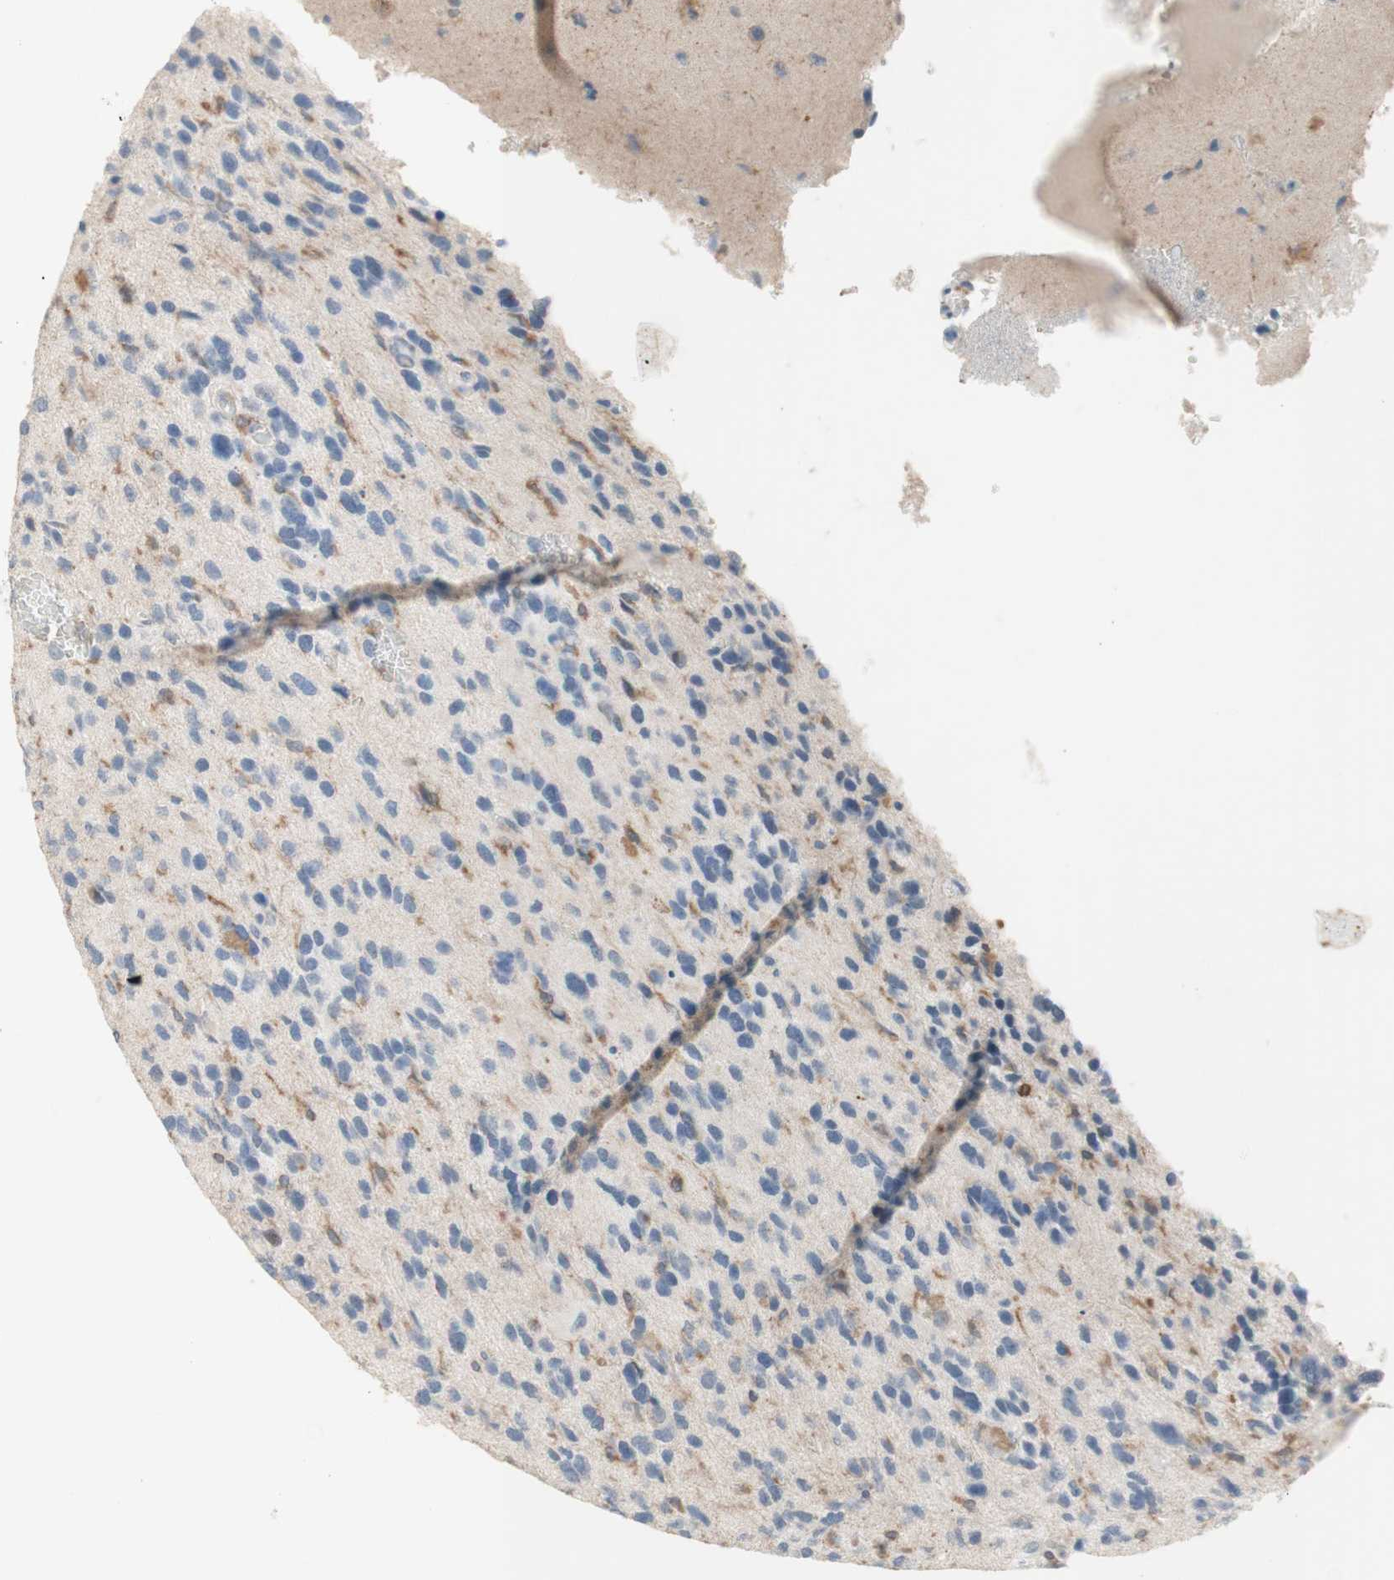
{"staining": {"intensity": "negative", "quantity": "none", "location": "none"}, "tissue": "glioma", "cell_type": "Tumor cells", "image_type": "cancer", "snomed": [{"axis": "morphology", "description": "Glioma, malignant, High grade"}, {"axis": "topography", "description": "Brain"}], "caption": "The IHC histopathology image has no significant staining in tumor cells of high-grade glioma (malignant) tissue. Brightfield microscopy of immunohistochemistry (IHC) stained with DAB (brown) and hematoxylin (blue), captured at high magnification.", "gene": "SPINK6", "patient": {"sex": "female", "age": 58}}